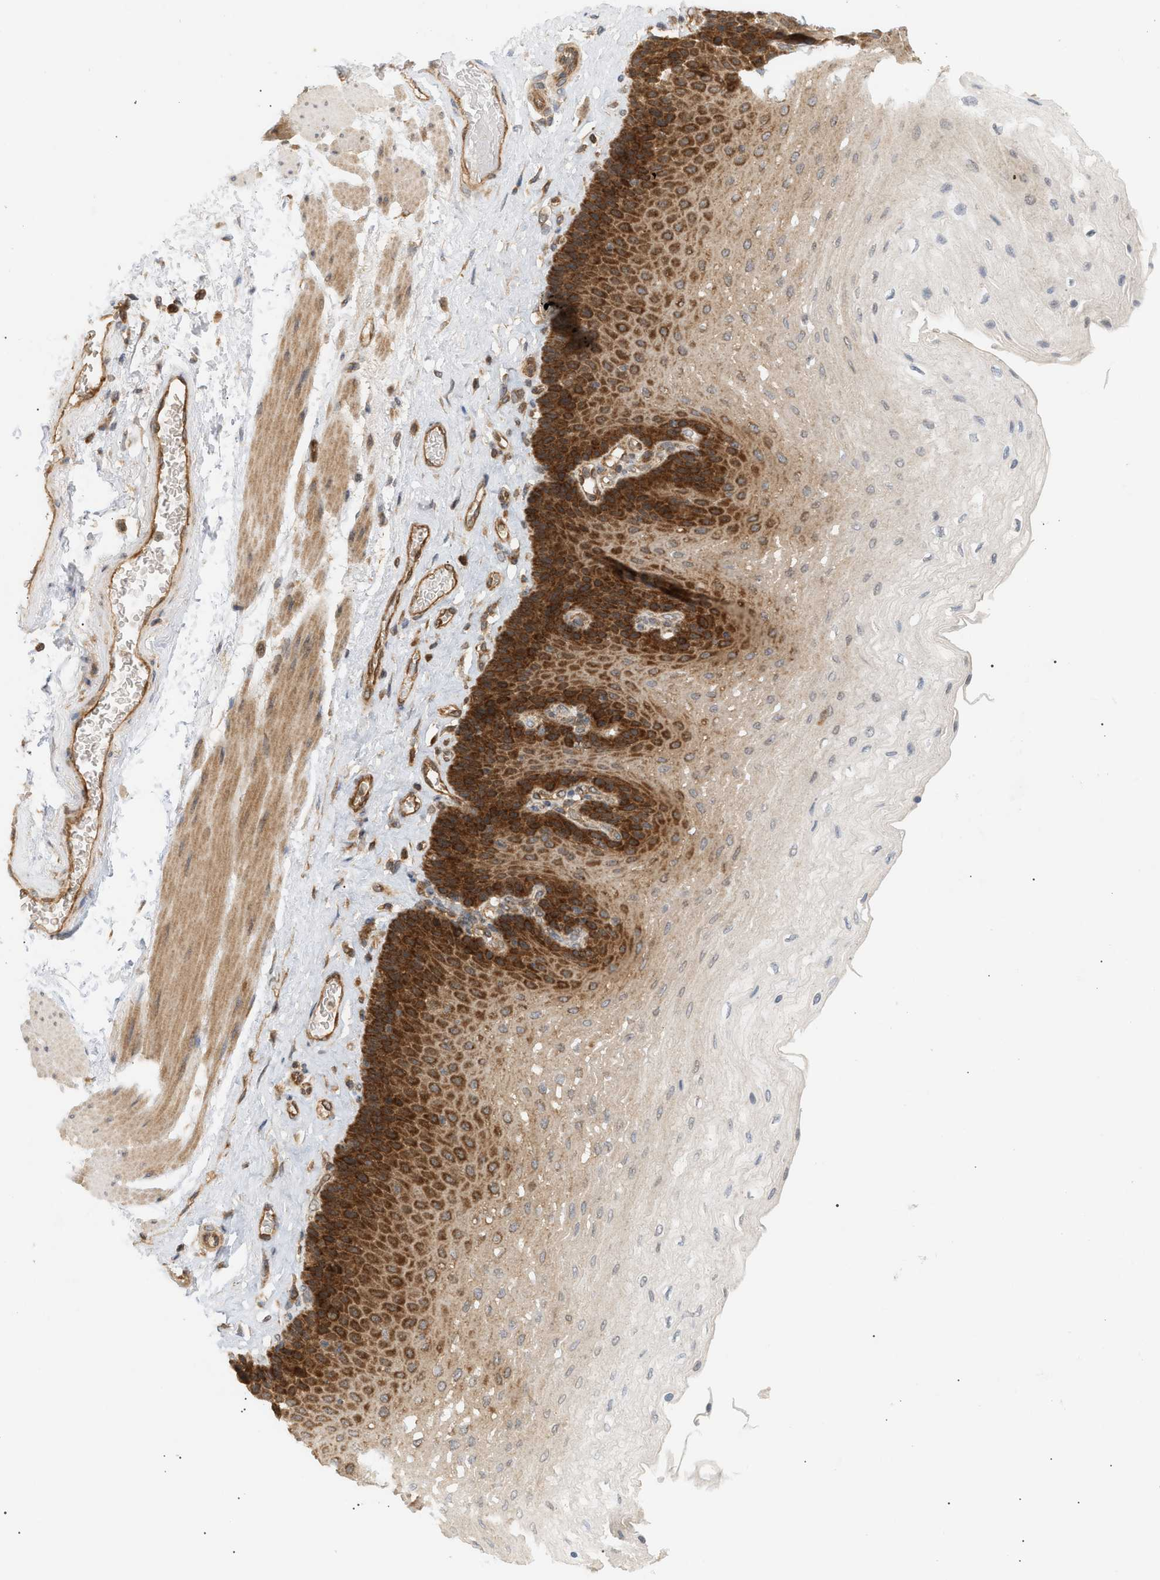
{"staining": {"intensity": "strong", "quantity": "25%-75%", "location": "cytoplasmic/membranous"}, "tissue": "esophagus", "cell_type": "Squamous epithelial cells", "image_type": "normal", "snomed": [{"axis": "morphology", "description": "Normal tissue, NOS"}, {"axis": "topography", "description": "Esophagus"}], "caption": "DAB immunohistochemical staining of benign human esophagus shows strong cytoplasmic/membranous protein expression in about 25%-75% of squamous epithelial cells.", "gene": "SHC1", "patient": {"sex": "female", "age": 72}}